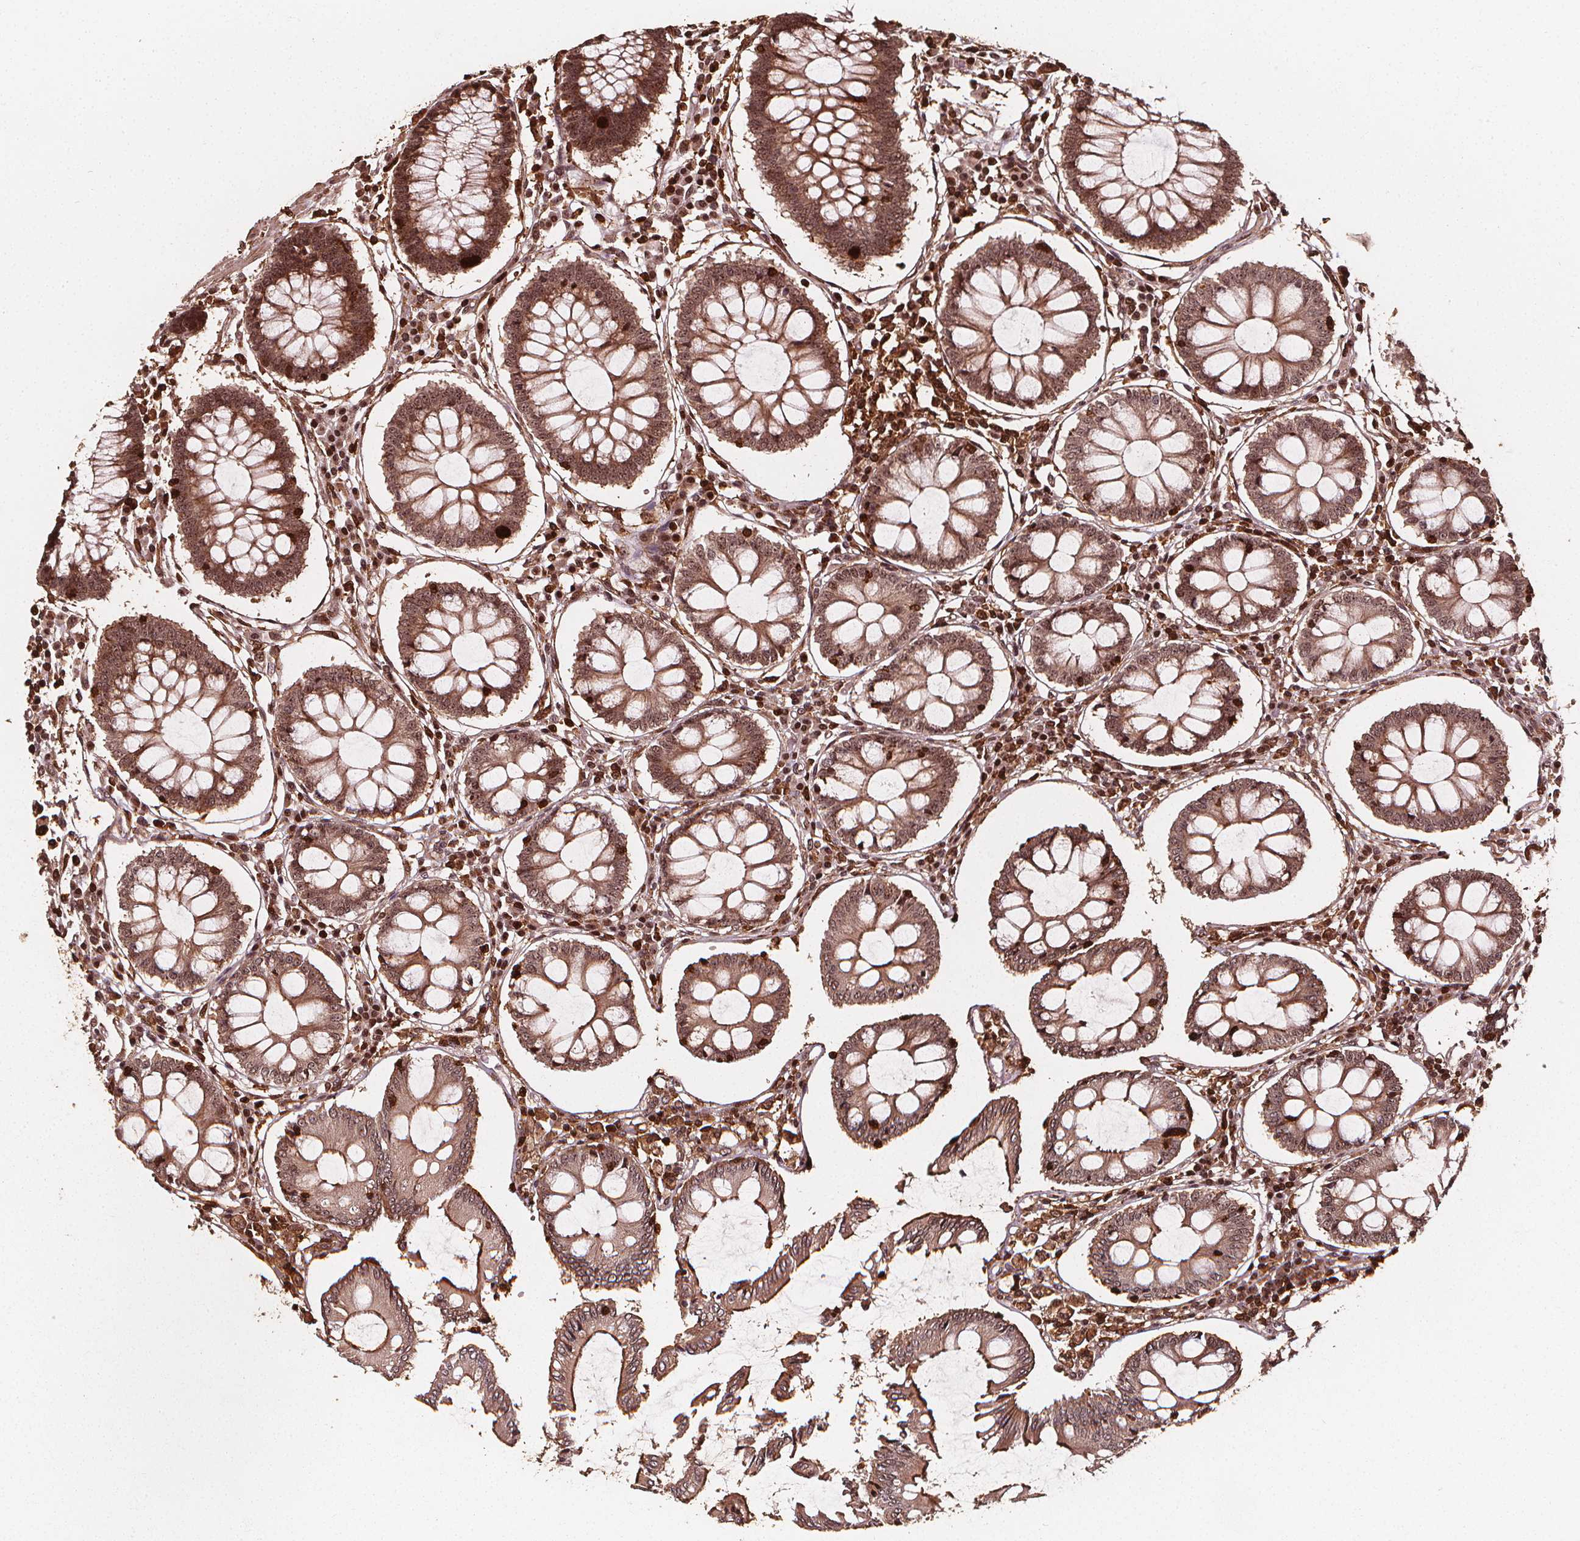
{"staining": {"intensity": "moderate", "quantity": "25%-75%", "location": "nuclear"}, "tissue": "colon", "cell_type": "Endothelial cells", "image_type": "normal", "snomed": [{"axis": "morphology", "description": "Normal tissue, NOS"}, {"axis": "morphology", "description": "Adenocarcinoma, NOS"}, {"axis": "topography", "description": "Colon"}], "caption": "Immunohistochemistry (IHC) photomicrograph of unremarkable colon: colon stained using immunohistochemistry displays medium levels of moderate protein expression localized specifically in the nuclear of endothelial cells, appearing as a nuclear brown color.", "gene": "EXOSC9", "patient": {"sex": "male", "age": 83}}